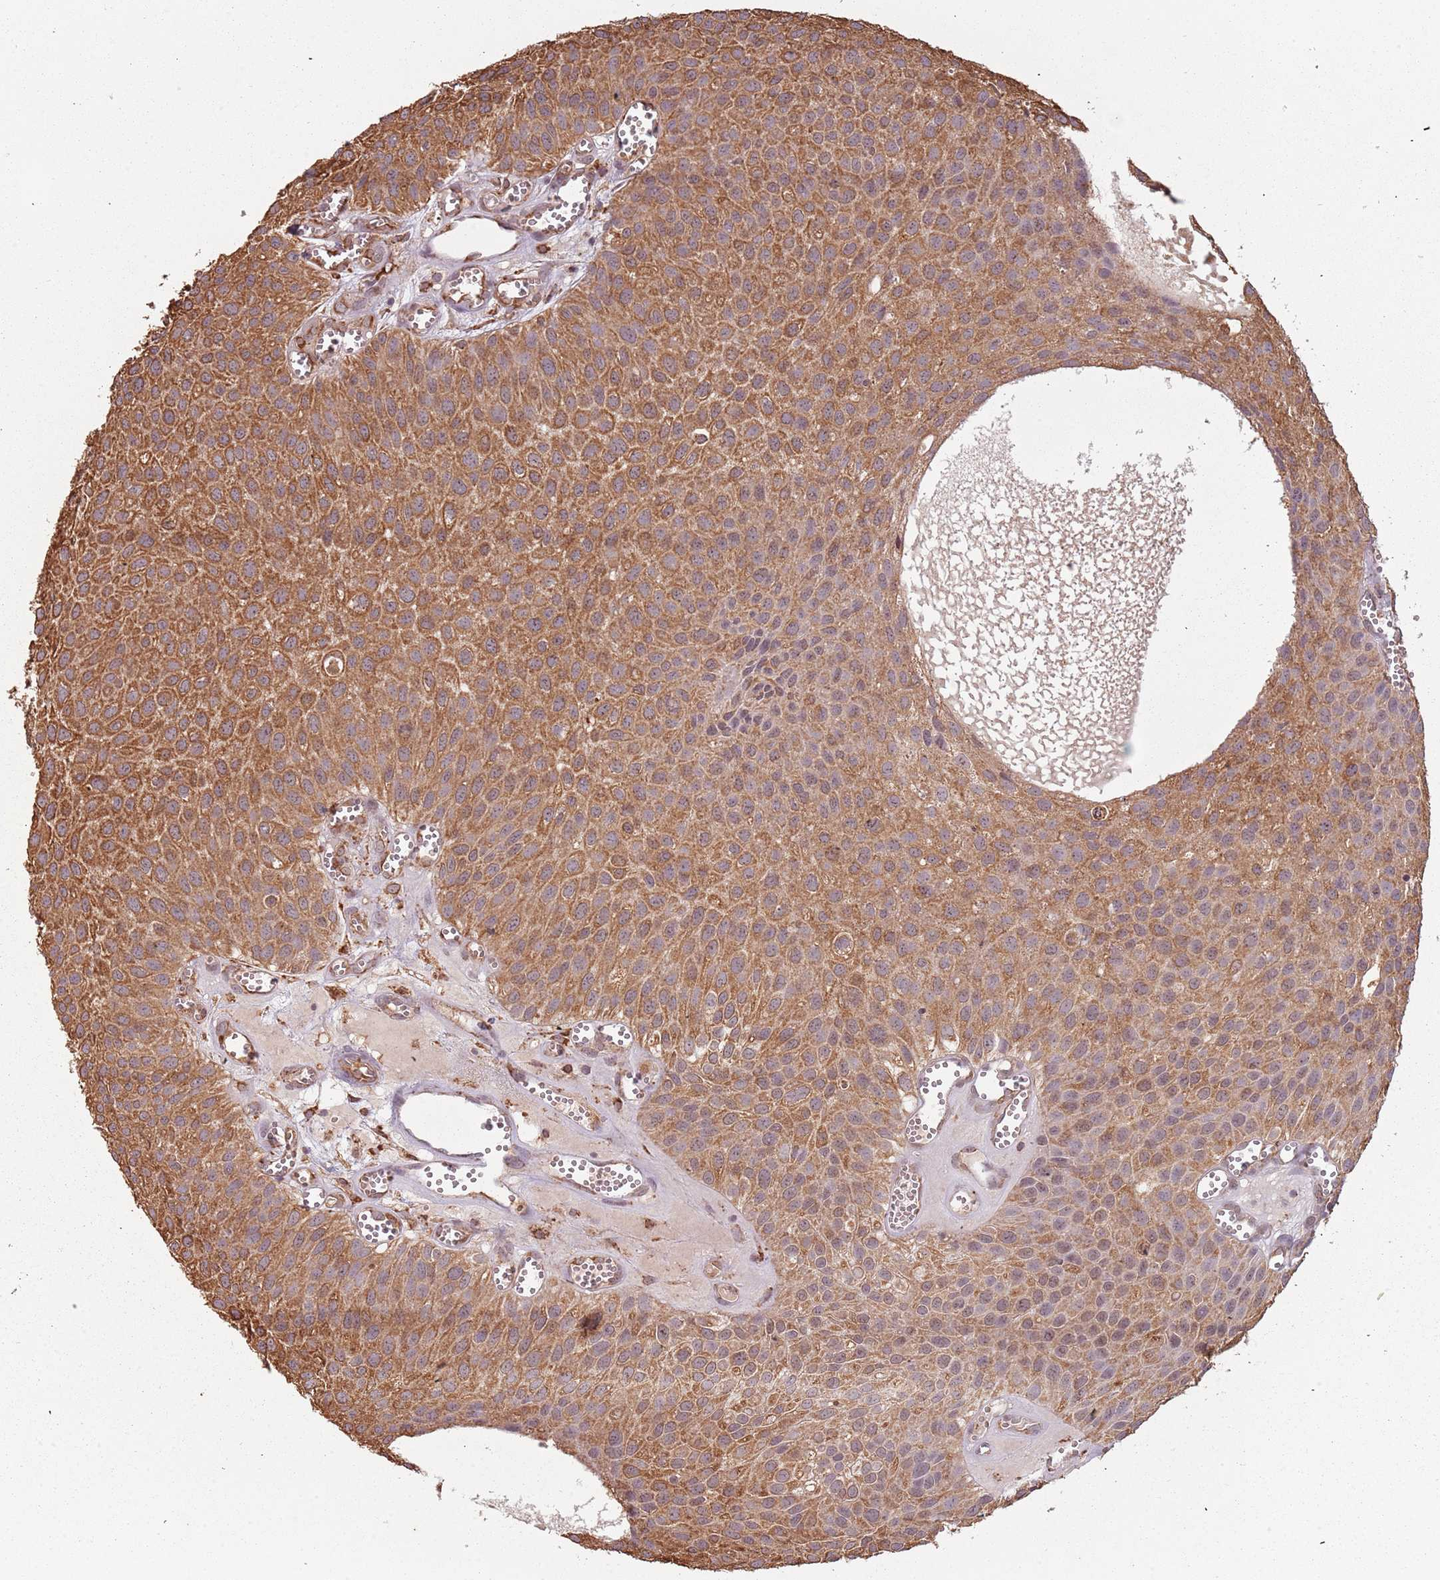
{"staining": {"intensity": "moderate", "quantity": ">75%", "location": "cytoplasmic/membranous"}, "tissue": "urothelial cancer", "cell_type": "Tumor cells", "image_type": "cancer", "snomed": [{"axis": "morphology", "description": "Urothelial carcinoma, Low grade"}, {"axis": "topography", "description": "Urinary bladder"}], "caption": "Immunohistochemistry image of neoplastic tissue: urothelial cancer stained using IHC demonstrates medium levels of moderate protein expression localized specifically in the cytoplasmic/membranous of tumor cells, appearing as a cytoplasmic/membranous brown color.", "gene": "ATOSB", "patient": {"sex": "male", "age": 88}}